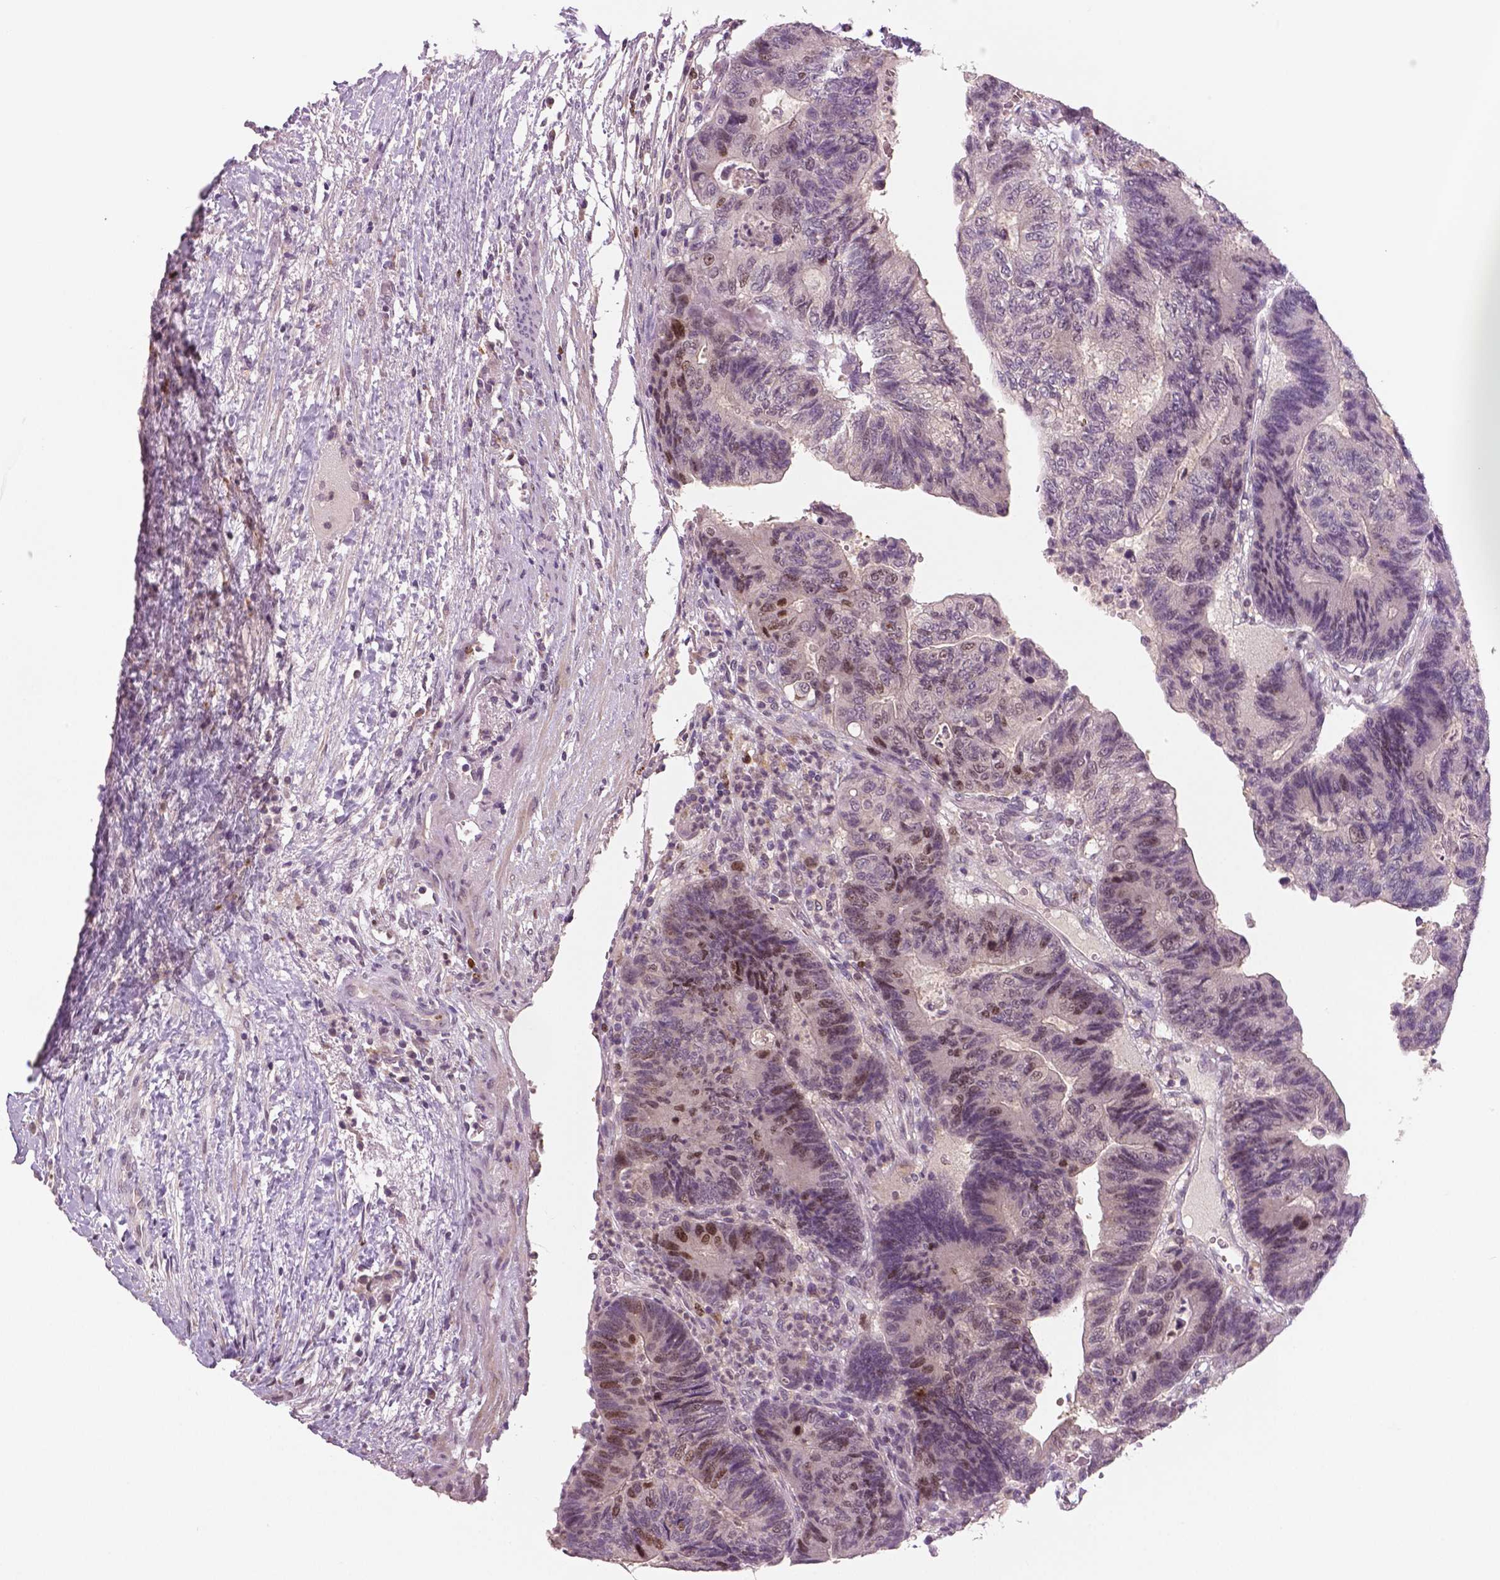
{"staining": {"intensity": "moderate", "quantity": "<25%", "location": "nuclear"}, "tissue": "colorectal cancer", "cell_type": "Tumor cells", "image_type": "cancer", "snomed": [{"axis": "morphology", "description": "Adenocarcinoma, NOS"}, {"axis": "topography", "description": "Colon"}], "caption": "This micrograph demonstrates immunohistochemistry staining of human colorectal adenocarcinoma, with low moderate nuclear positivity in about <25% of tumor cells.", "gene": "MKI67", "patient": {"sex": "female", "age": 48}}